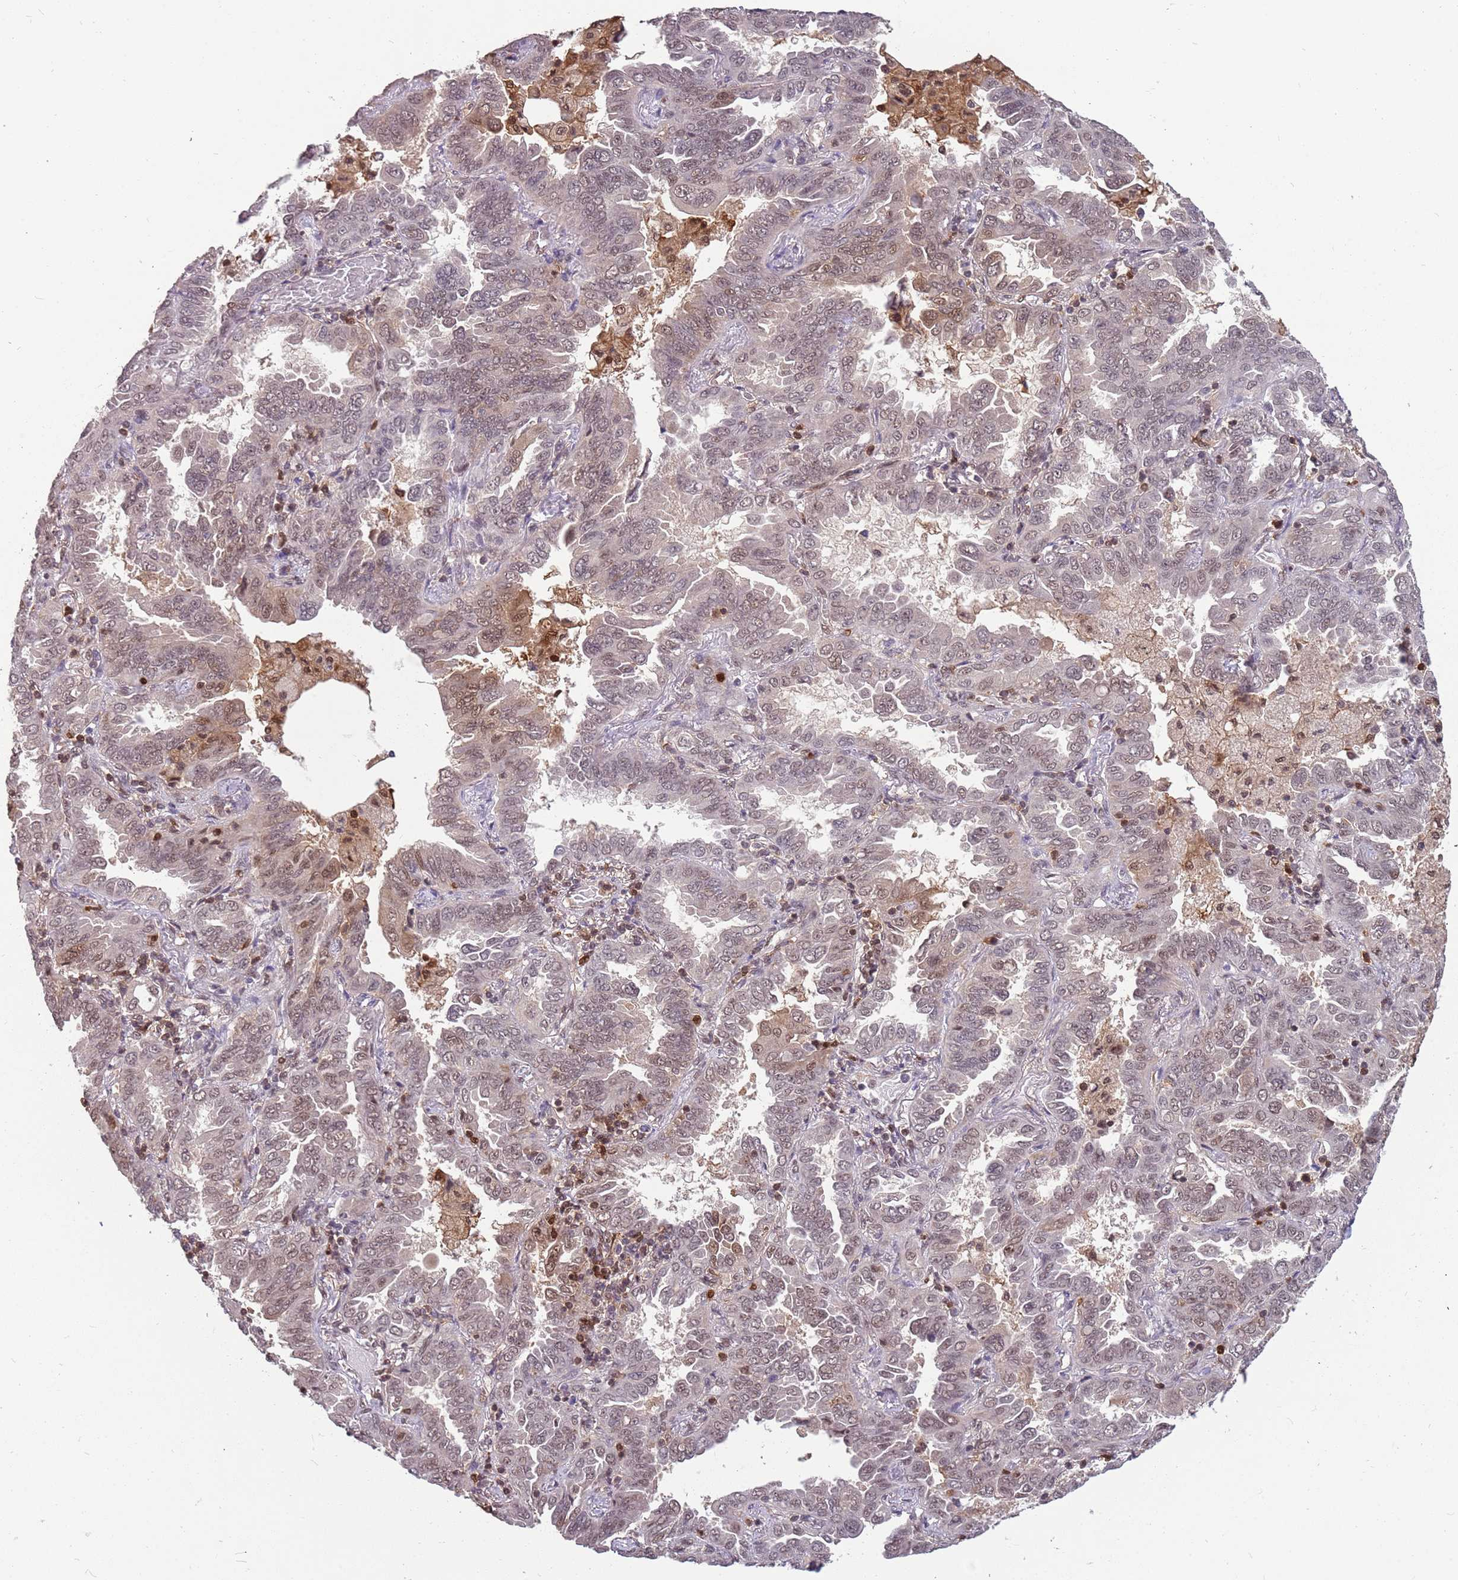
{"staining": {"intensity": "moderate", "quantity": "25%-75%", "location": "nuclear"}, "tissue": "lung cancer", "cell_type": "Tumor cells", "image_type": "cancer", "snomed": [{"axis": "morphology", "description": "Adenocarcinoma, NOS"}, {"axis": "topography", "description": "Lung"}], "caption": "High-magnification brightfield microscopy of lung adenocarcinoma stained with DAB (3,3'-diaminobenzidine) (brown) and counterstained with hematoxylin (blue). tumor cells exhibit moderate nuclear expression is identified in about25%-75% of cells.", "gene": "GBP2", "patient": {"sex": "male", "age": 64}}